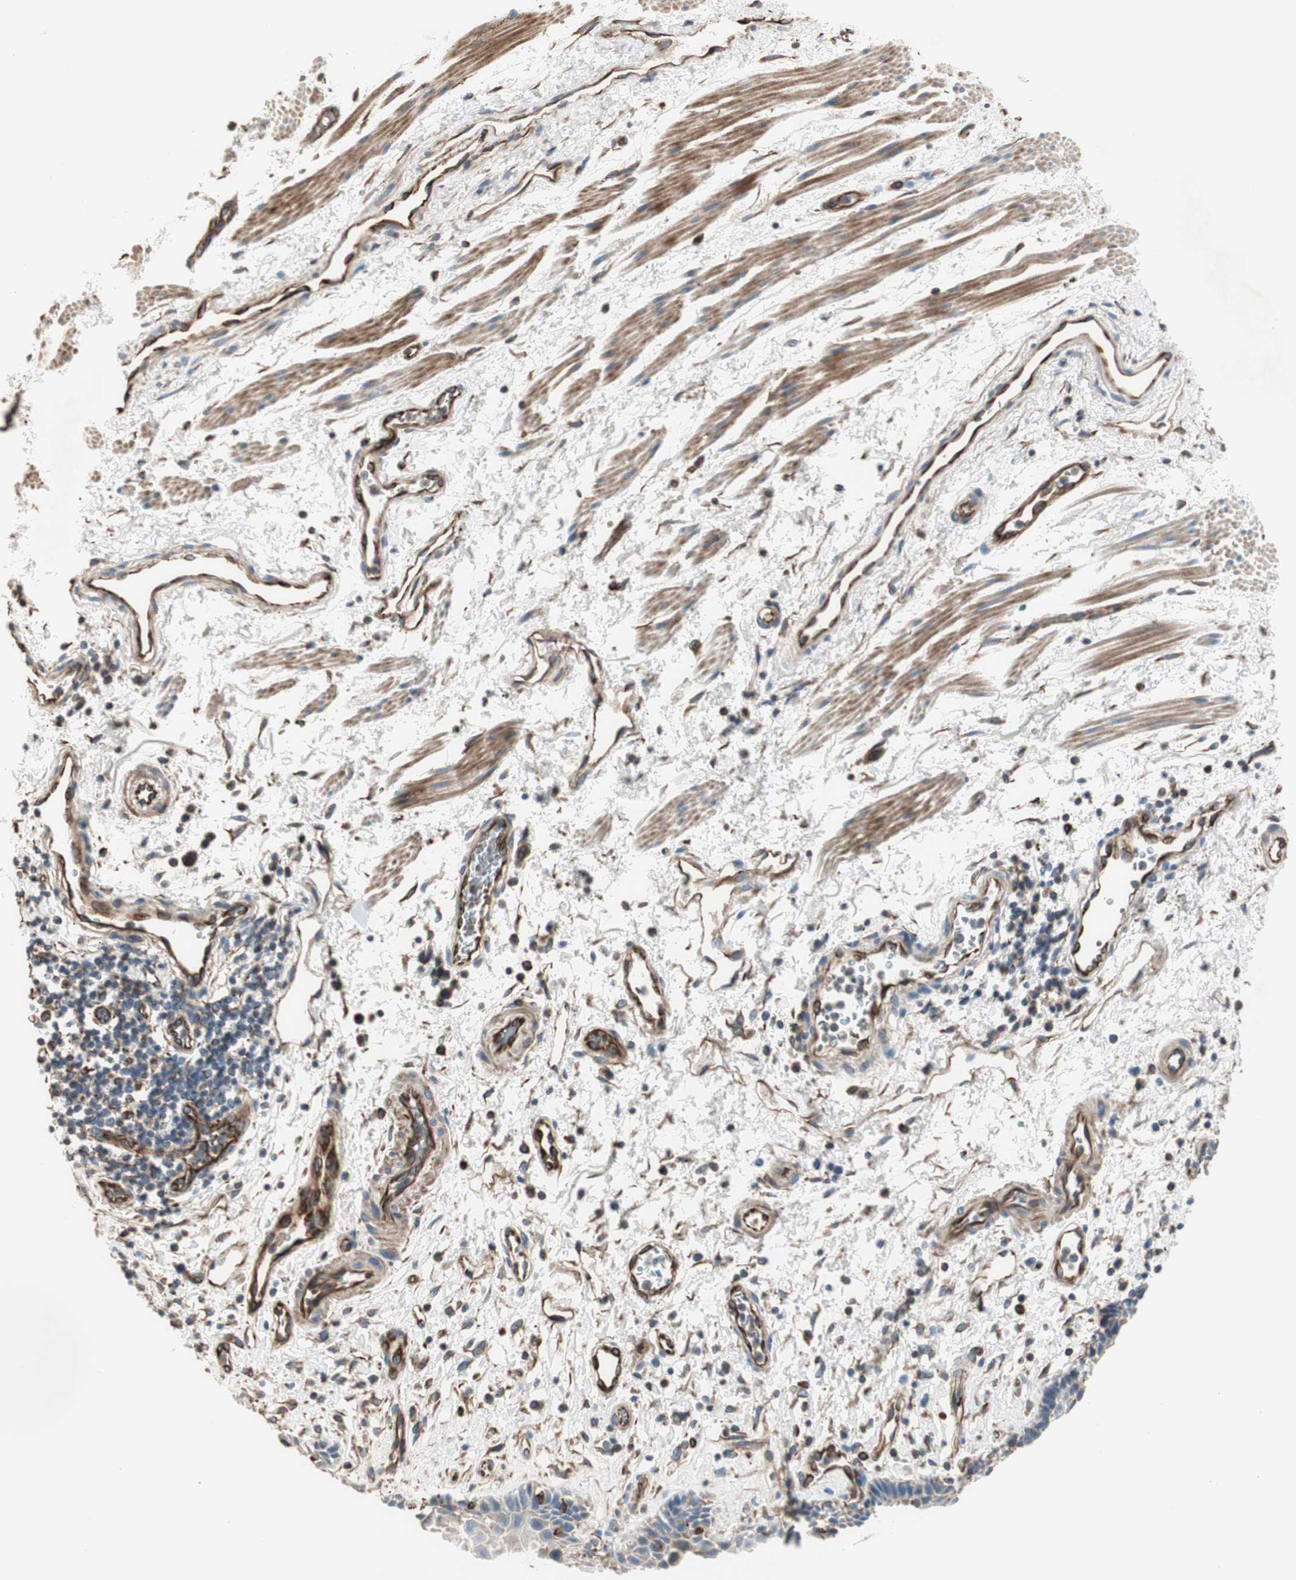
{"staining": {"intensity": "weak", "quantity": "25%-75%", "location": "cytoplasmic/membranous"}, "tissue": "esophagus", "cell_type": "Squamous epithelial cells", "image_type": "normal", "snomed": [{"axis": "morphology", "description": "Normal tissue, NOS"}, {"axis": "topography", "description": "Esophagus"}], "caption": "A micrograph of esophagus stained for a protein exhibits weak cytoplasmic/membranous brown staining in squamous epithelial cells.", "gene": "SRCIN1", "patient": {"sex": "male", "age": 54}}